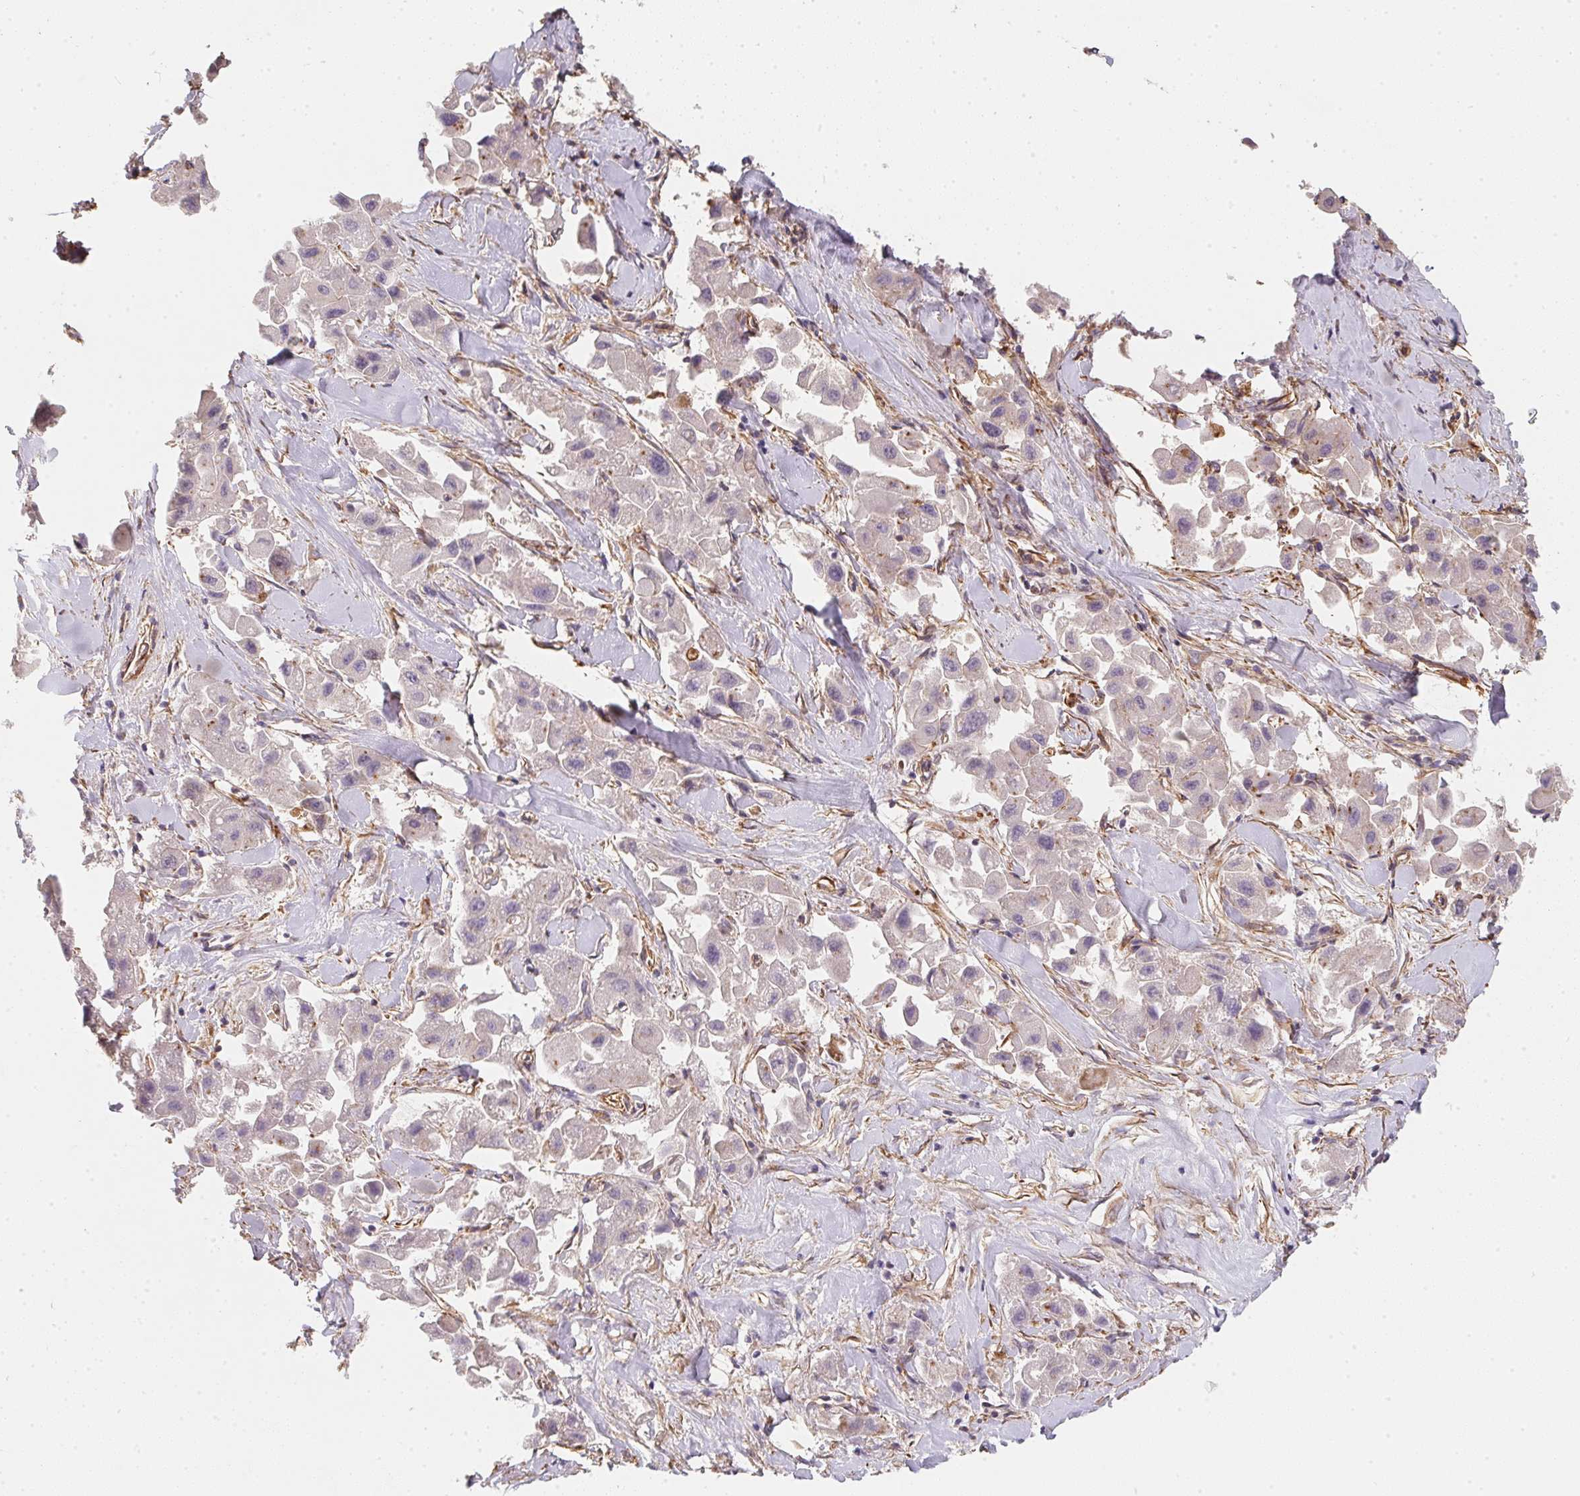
{"staining": {"intensity": "negative", "quantity": "none", "location": "none"}, "tissue": "liver cancer", "cell_type": "Tumor cells", "image_type": "cancer", "snomed": [{"axis": "morphology", "description": "Carcinoma, Hepatocellular, NOS"}, {"axis": "topography", "description": "Liver"}], "caption": "DAB (3,3'-diaminobenzidine) immunohistochemical staining of human liver hepatocellular carcinoma demonstrates no significant staining in tumor cells. (DAB (3,3'-diaminobenzidine) immunohistochemistry (IHC) visualized using brightfield microscopy, high magnification).", "gene": "TBKBP1", "patient": {"sex": "male", "age": 24}}